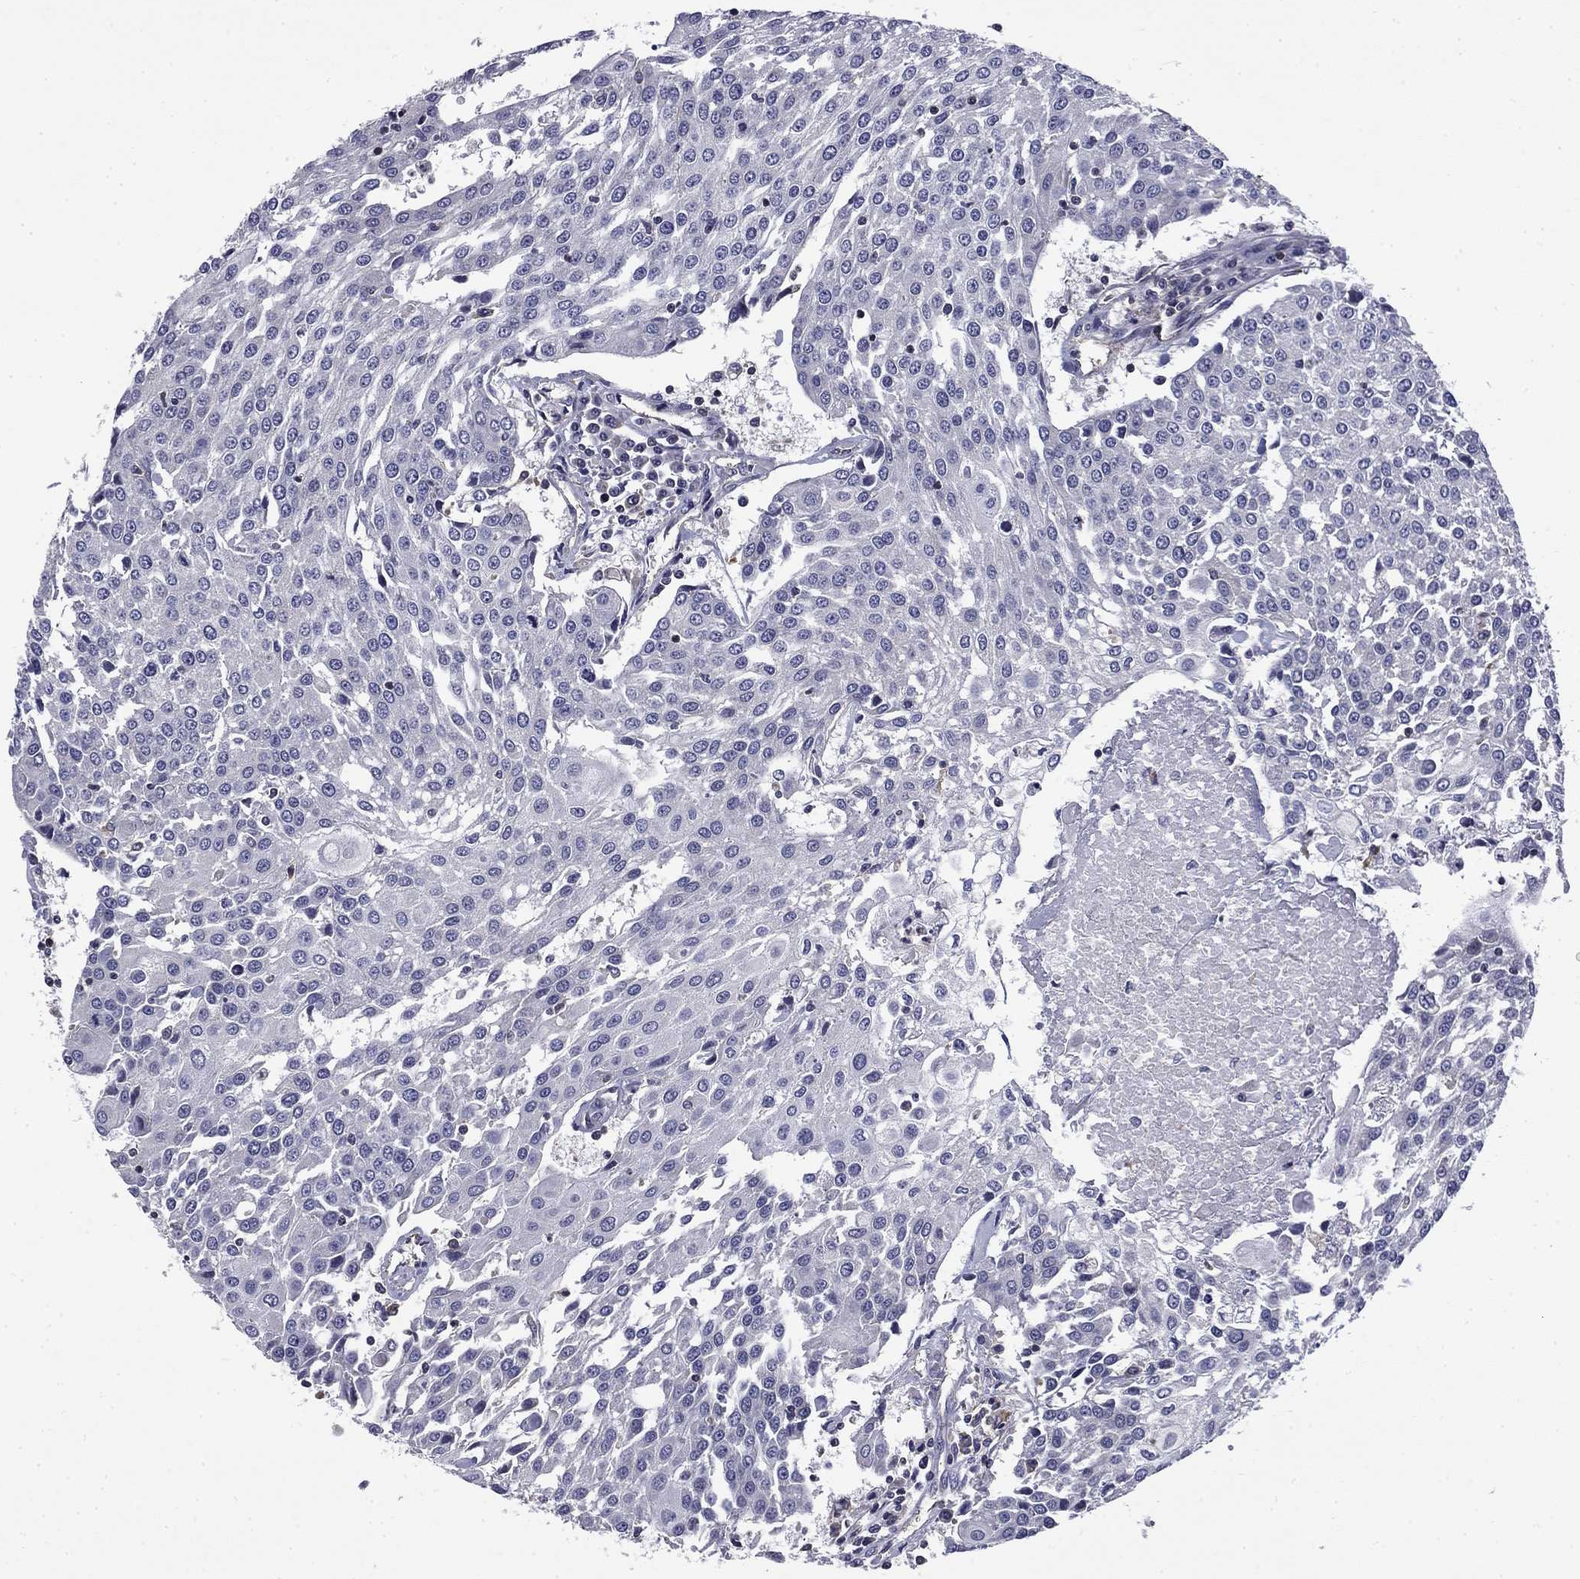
{"staining": {"intensity": "negative", "quantity": "none", "location": "none"}, "tissue": "urothelial cancer", "cell_type": "Tumor cells", "image_type": "cancer", "snomed": [{"axis": "morphology", "description": "Urothelial carcinoma, High grade"}, {"axis": "topography", "description": "Urinary bladder"}], "caption": "This is an immunohistochemistry image of human urothelial cancer. There is no staining in tumor cells.", "gene": "ARHGAP45", "patient": {"sex": "female", "age": 85}}